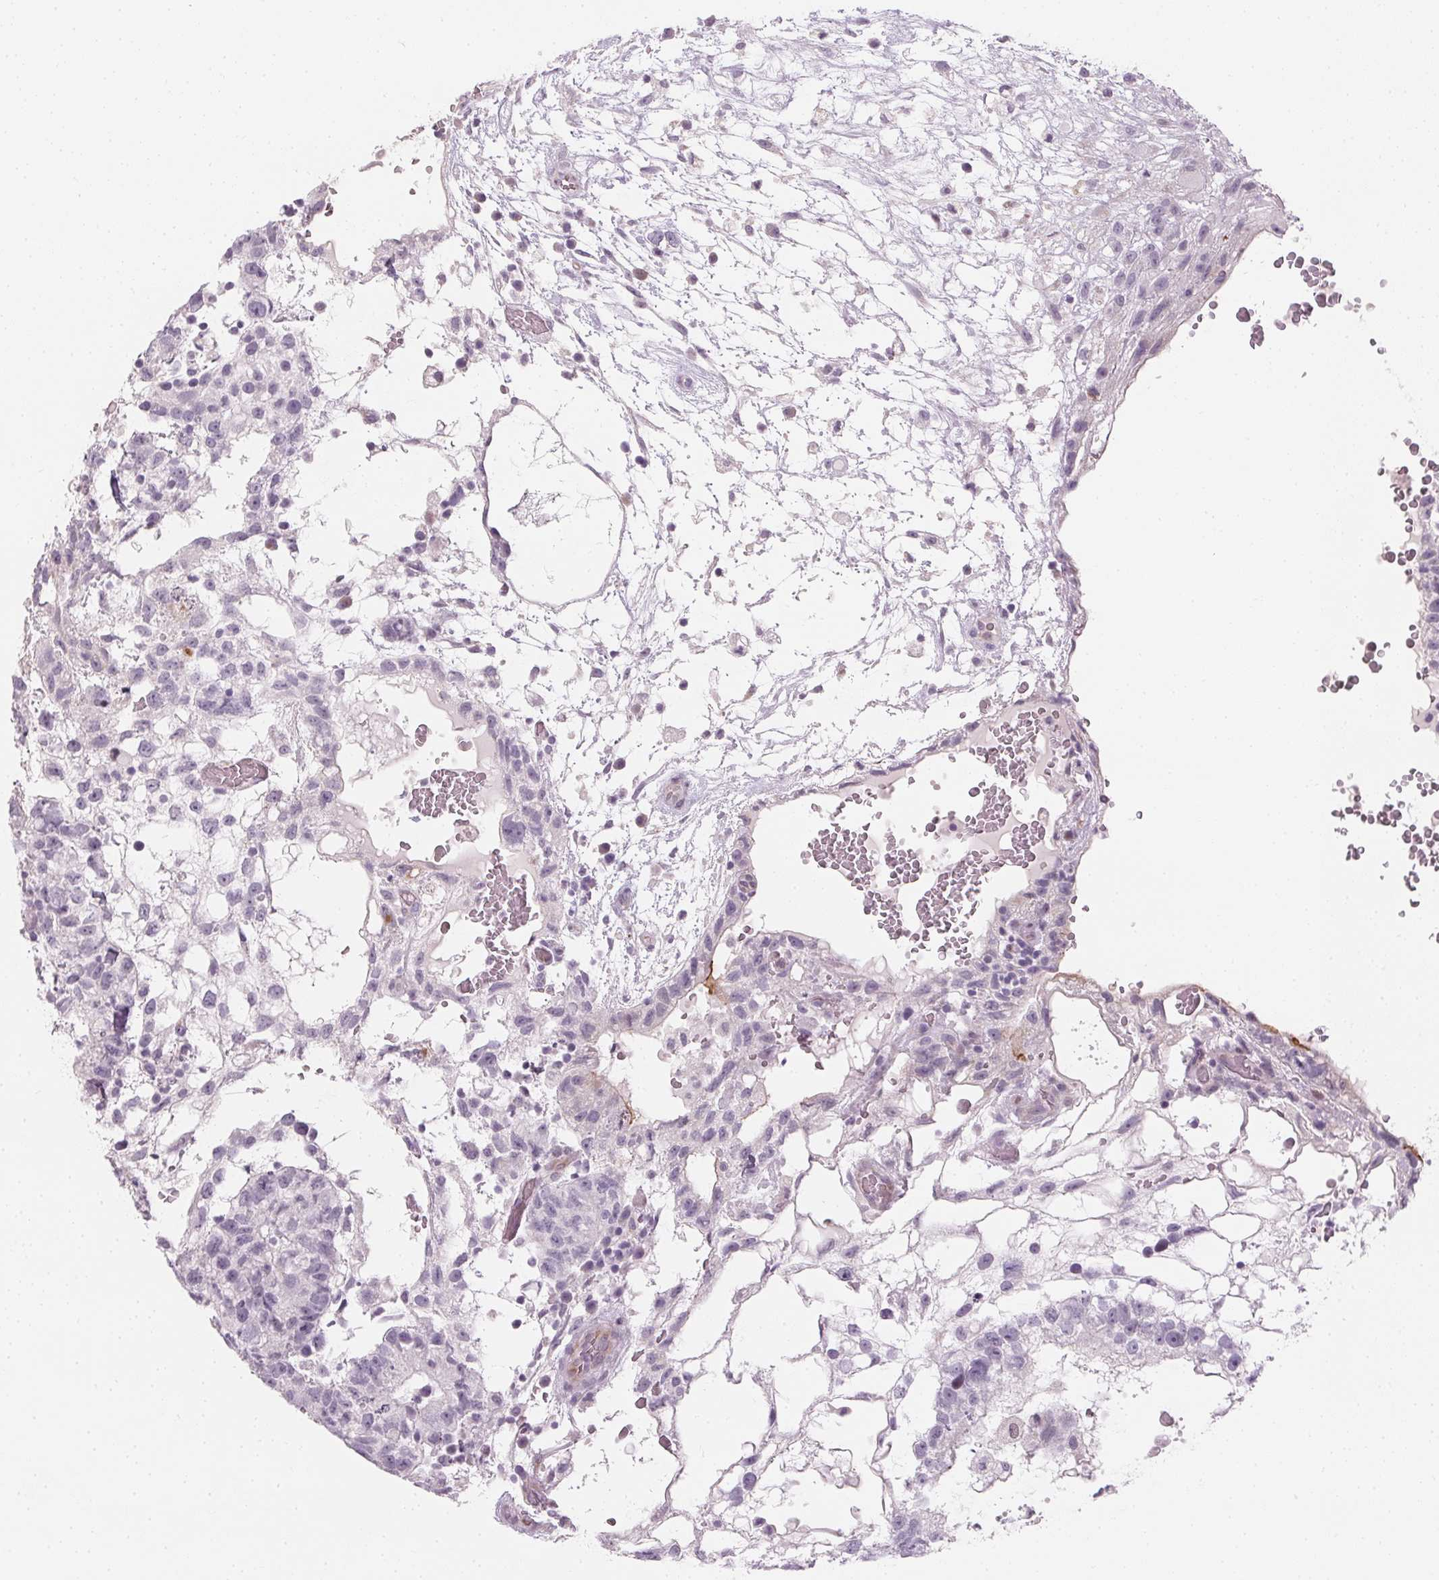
{"staining": {"intensity": "negative", "quantity": "none", "location": "none"}, "tissue": "testis cancer", "cell_type": "Tumor cells", "image_type": "cancer", "snomed": [{"axis": "morphology", "description": "Normal tissue, NOS"}, {"axis": "morphology", "description": "Carcinoma, Embryonal, NOS"}, {"axis": "topography", "description": "Testis"}], "caption": "Protein analysis of testis cancer (embryonal carcinoma) demonstrates no significant staining in tumor cells.", "gene": "CCDC96", "patient": {"sex": "male", "age": 32}}